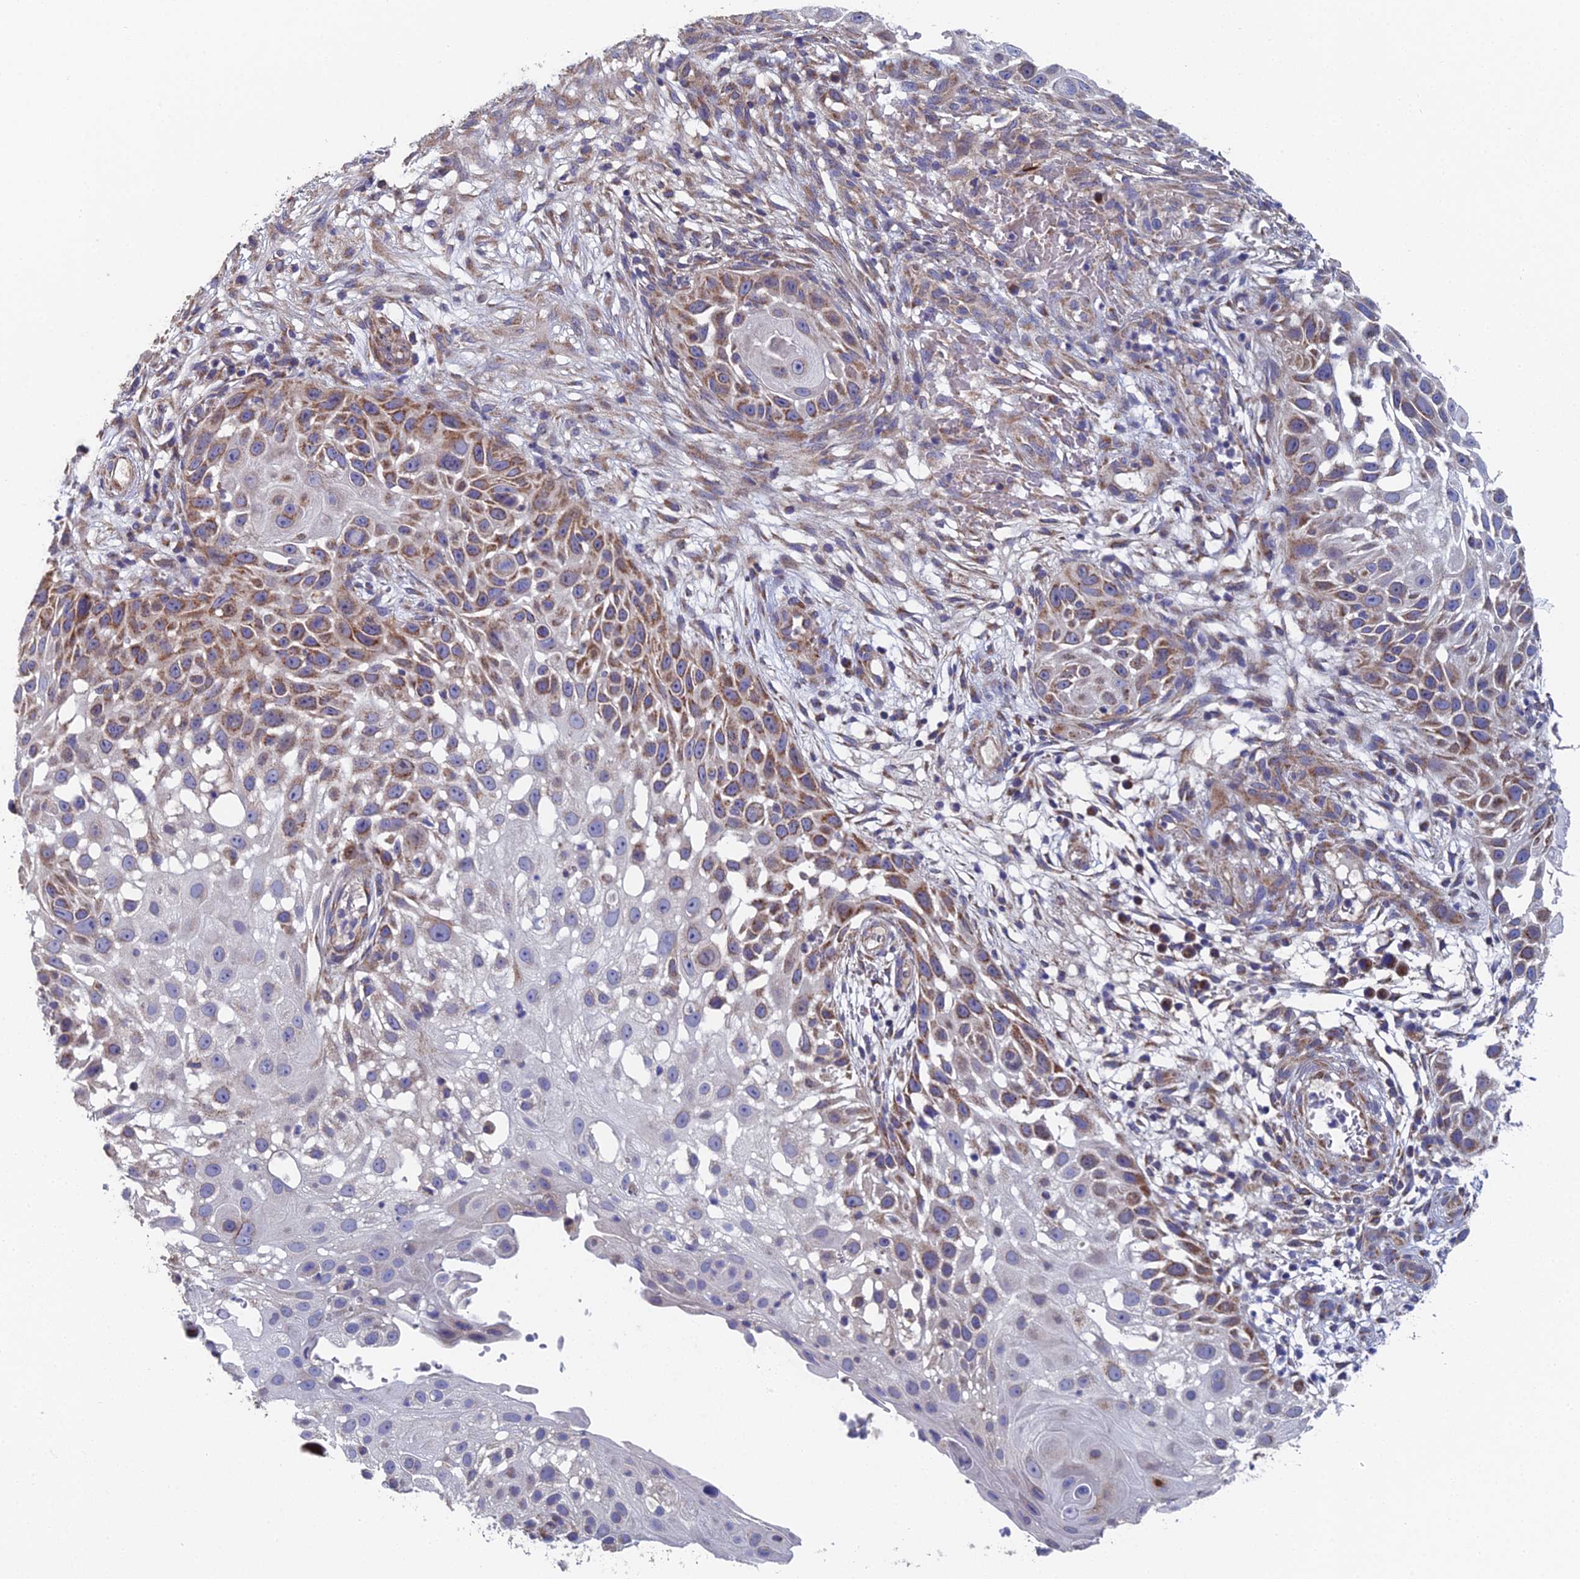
{"staining": {"intensity": "moderate", "quantity": "25%-75%", "location": "cytoplasmic/membranous"}, "tissue": "skin cancer", "cell_type": "Tumor cells", "image_type": "cancer", "snomed": [{"axis": "morphology", "description": "Squamous cell carcinoma, NOS"}, {"axis": "topography", "description": "Skin"}], "caption": "A photomicrograph showing moderate cytoplasmic/membranous expression in about 25%-75% of tumor cells in skin squamous cell carcinoma, as visualized by brown immunohistochemical staining.", "gene": "ECSIT", "patient": {"sex": "female", "age": 44}}